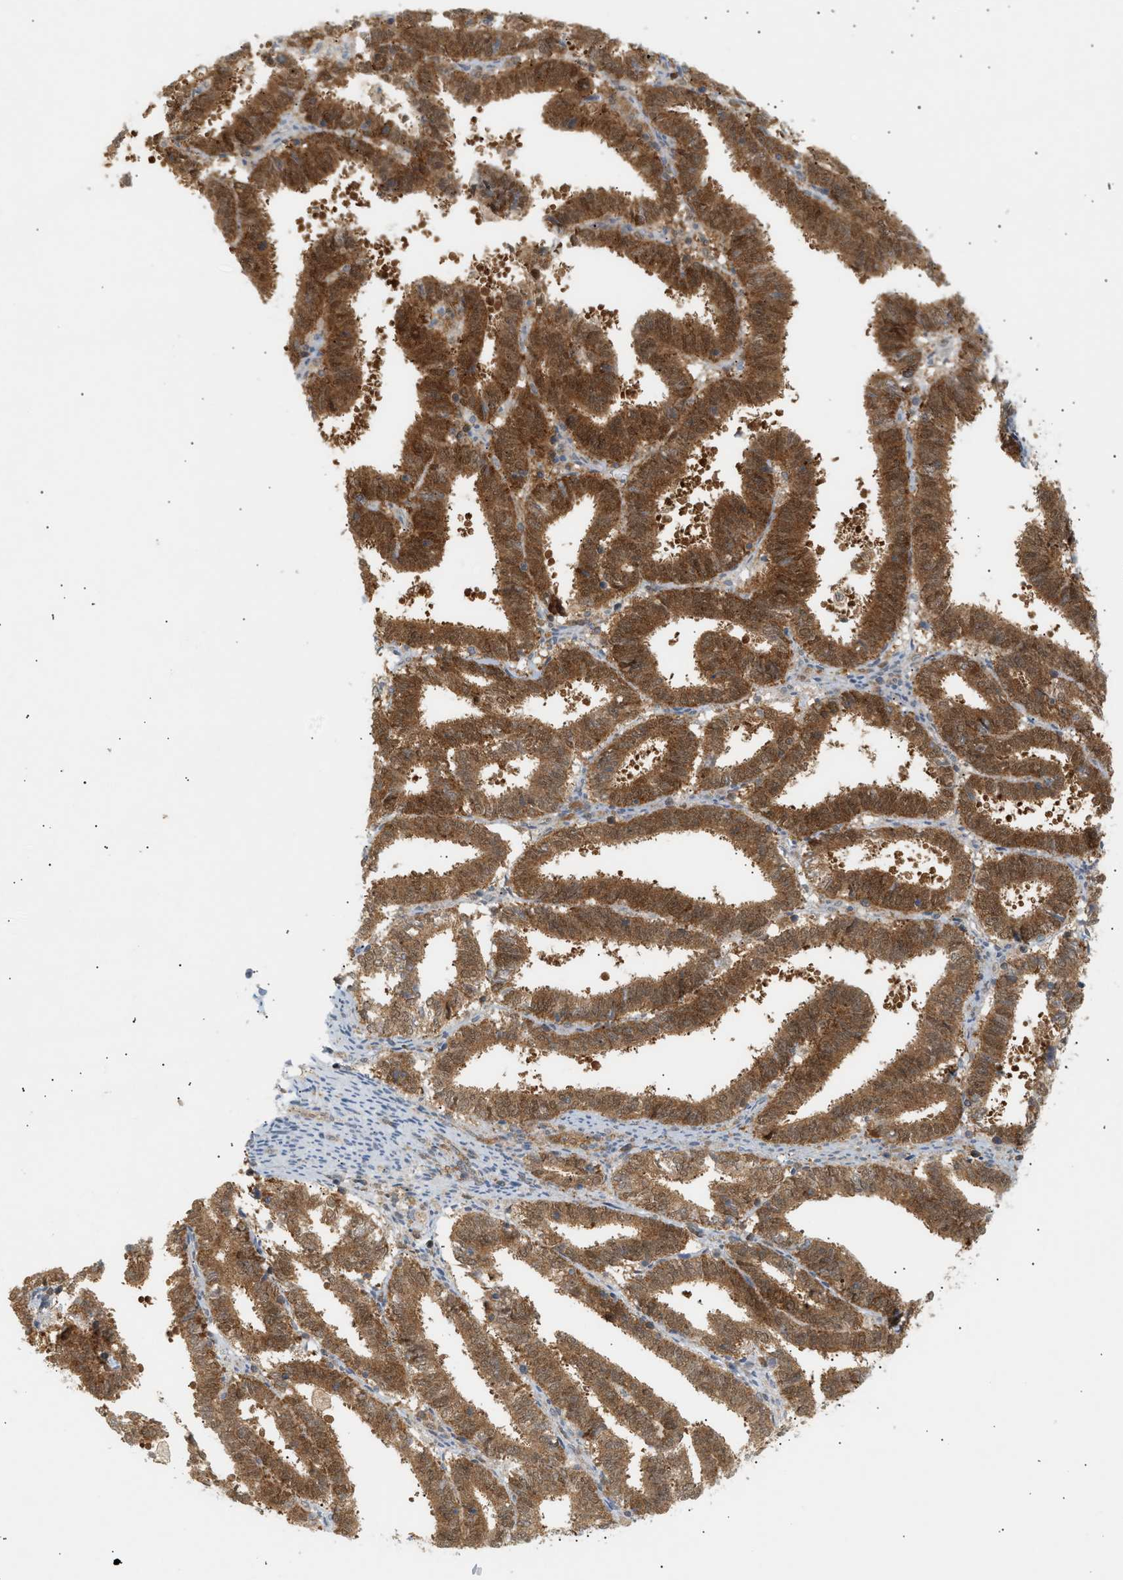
{"staining": {"intensity": "strong", "quantity": ">75%", "location": "cytoplasmic/membranous,nuclear"}, "tissue": "endometrial cancer", "cell_type": "Tumor cells", "image_type": "cancer", "snomed": [{"axis": "morphology", "description": "Adenocarcinoma, NOS"}, {"axis": "topography", "description": "Uterus"}], "caption": "The micrograph displays a brown stain indicating the presence of a protein in the cytoplasmic/membranous and nuclear of tumor cells in adenocarcinoma (endometrial). (DAB (3,3'-diaminobenzidine) IHC with brightfield microscopy, high magnification).", "gene": "SHC1", "patient": {"sex": "female", "age": 83}}